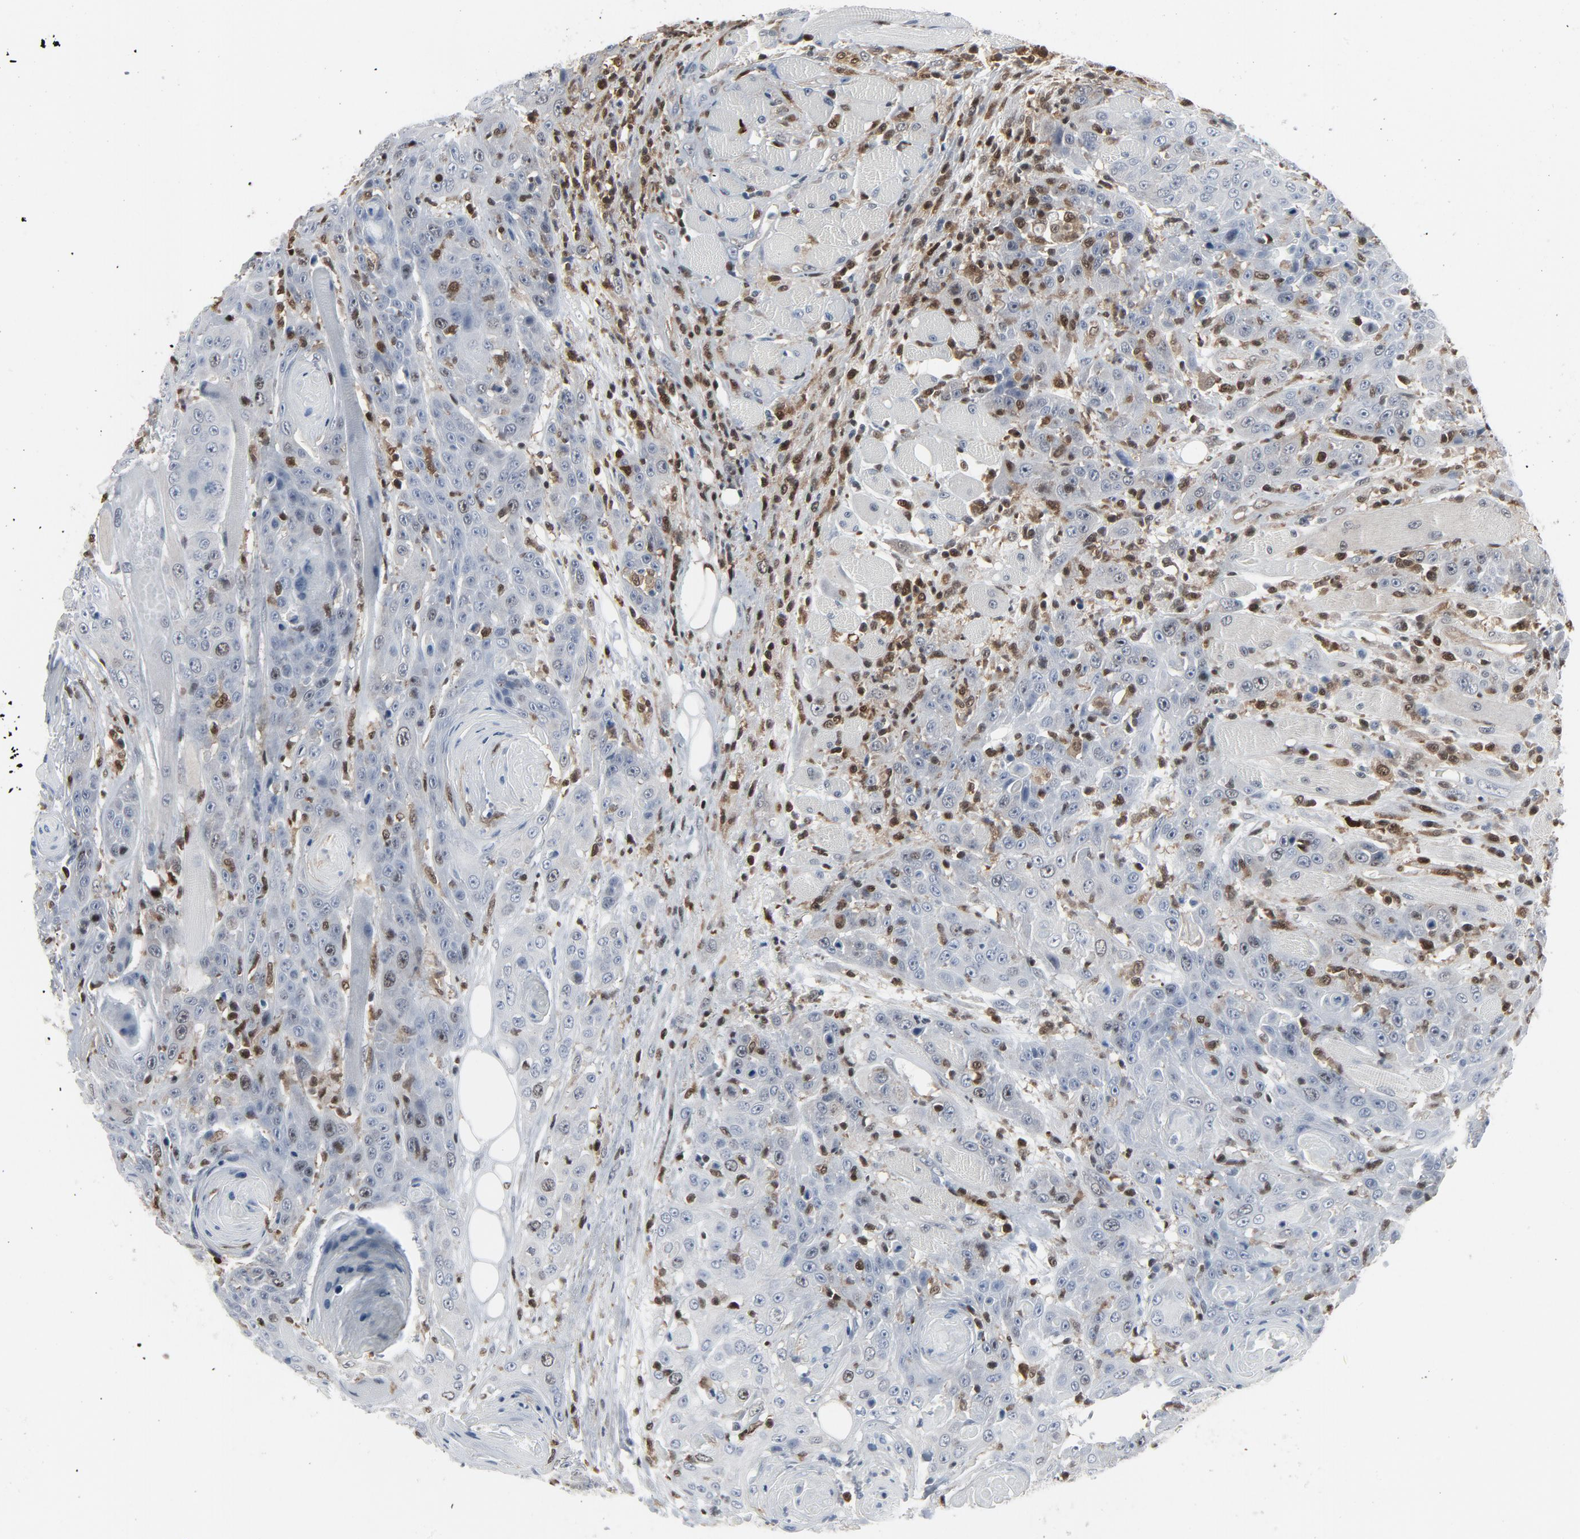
{"staining": {"intensity": "negative", "quantity": "none", "location": "none"}, "tissue": "head and neck cancer", "cell_type": "Tumor cells", "image_type": "cancer", "snomed": [{"axis": "morphology", "description": "Squamous cell carcinoma, NOS"}, {"axis": "topography", "description": "Head-Neck"}], "caption": "Tumor cells show no significant protein staining in squamous cell carcinoma (head and neck).", "gene": "STAT5A", "patient": {"sex": "female", "age": 84}}